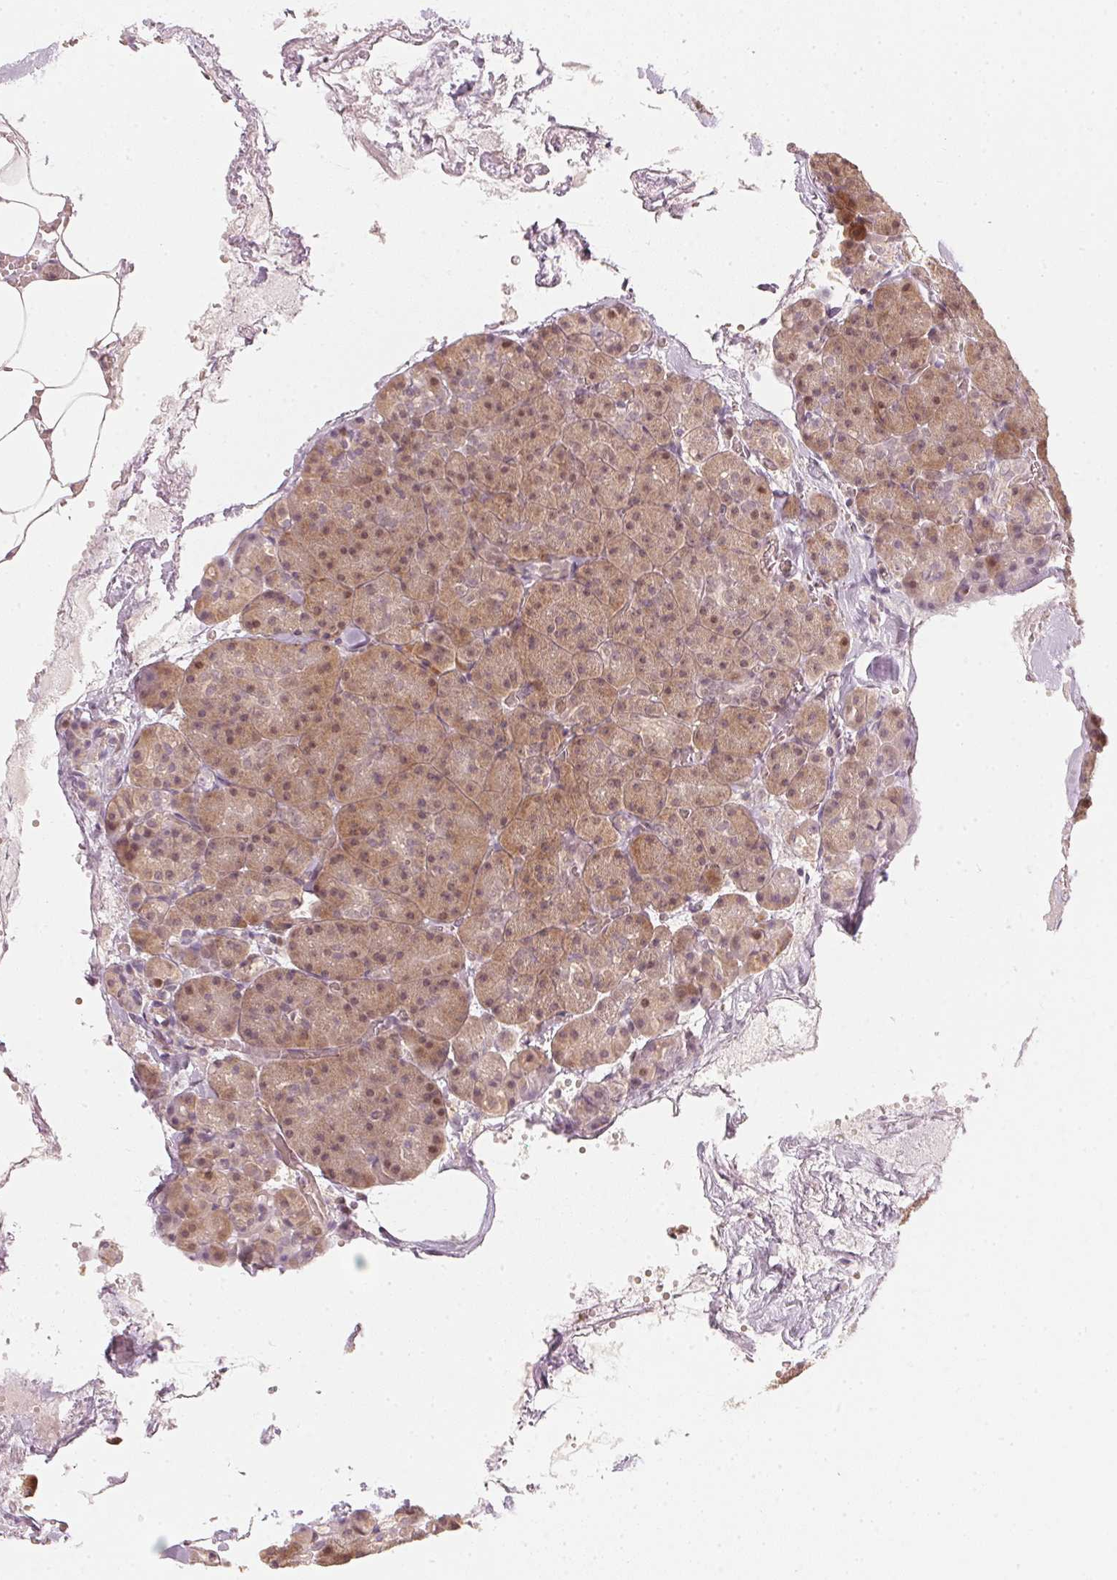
{"staining": {"intensity": "moderate", "quantity": ">75%", "location": "cytoplasmic/membranous,nuclear"}, "tissue": "pancreas", "cell_type": "Exocrine glandular cells", "image_type": "normal", "snomed": [{"axis": "morphology", "description": "Normal tissue, NOS"}, {"axis": "topography", "description": "Pancreas"}], "caption": "Protein analysis of benign pancreas exhibits moderate cytoplasmic/membranous,nuclear expression in about >75% of exocrine glandular cells.", "gene": "UBE2L3", "patient": {"sex": "female", "age": 74}}